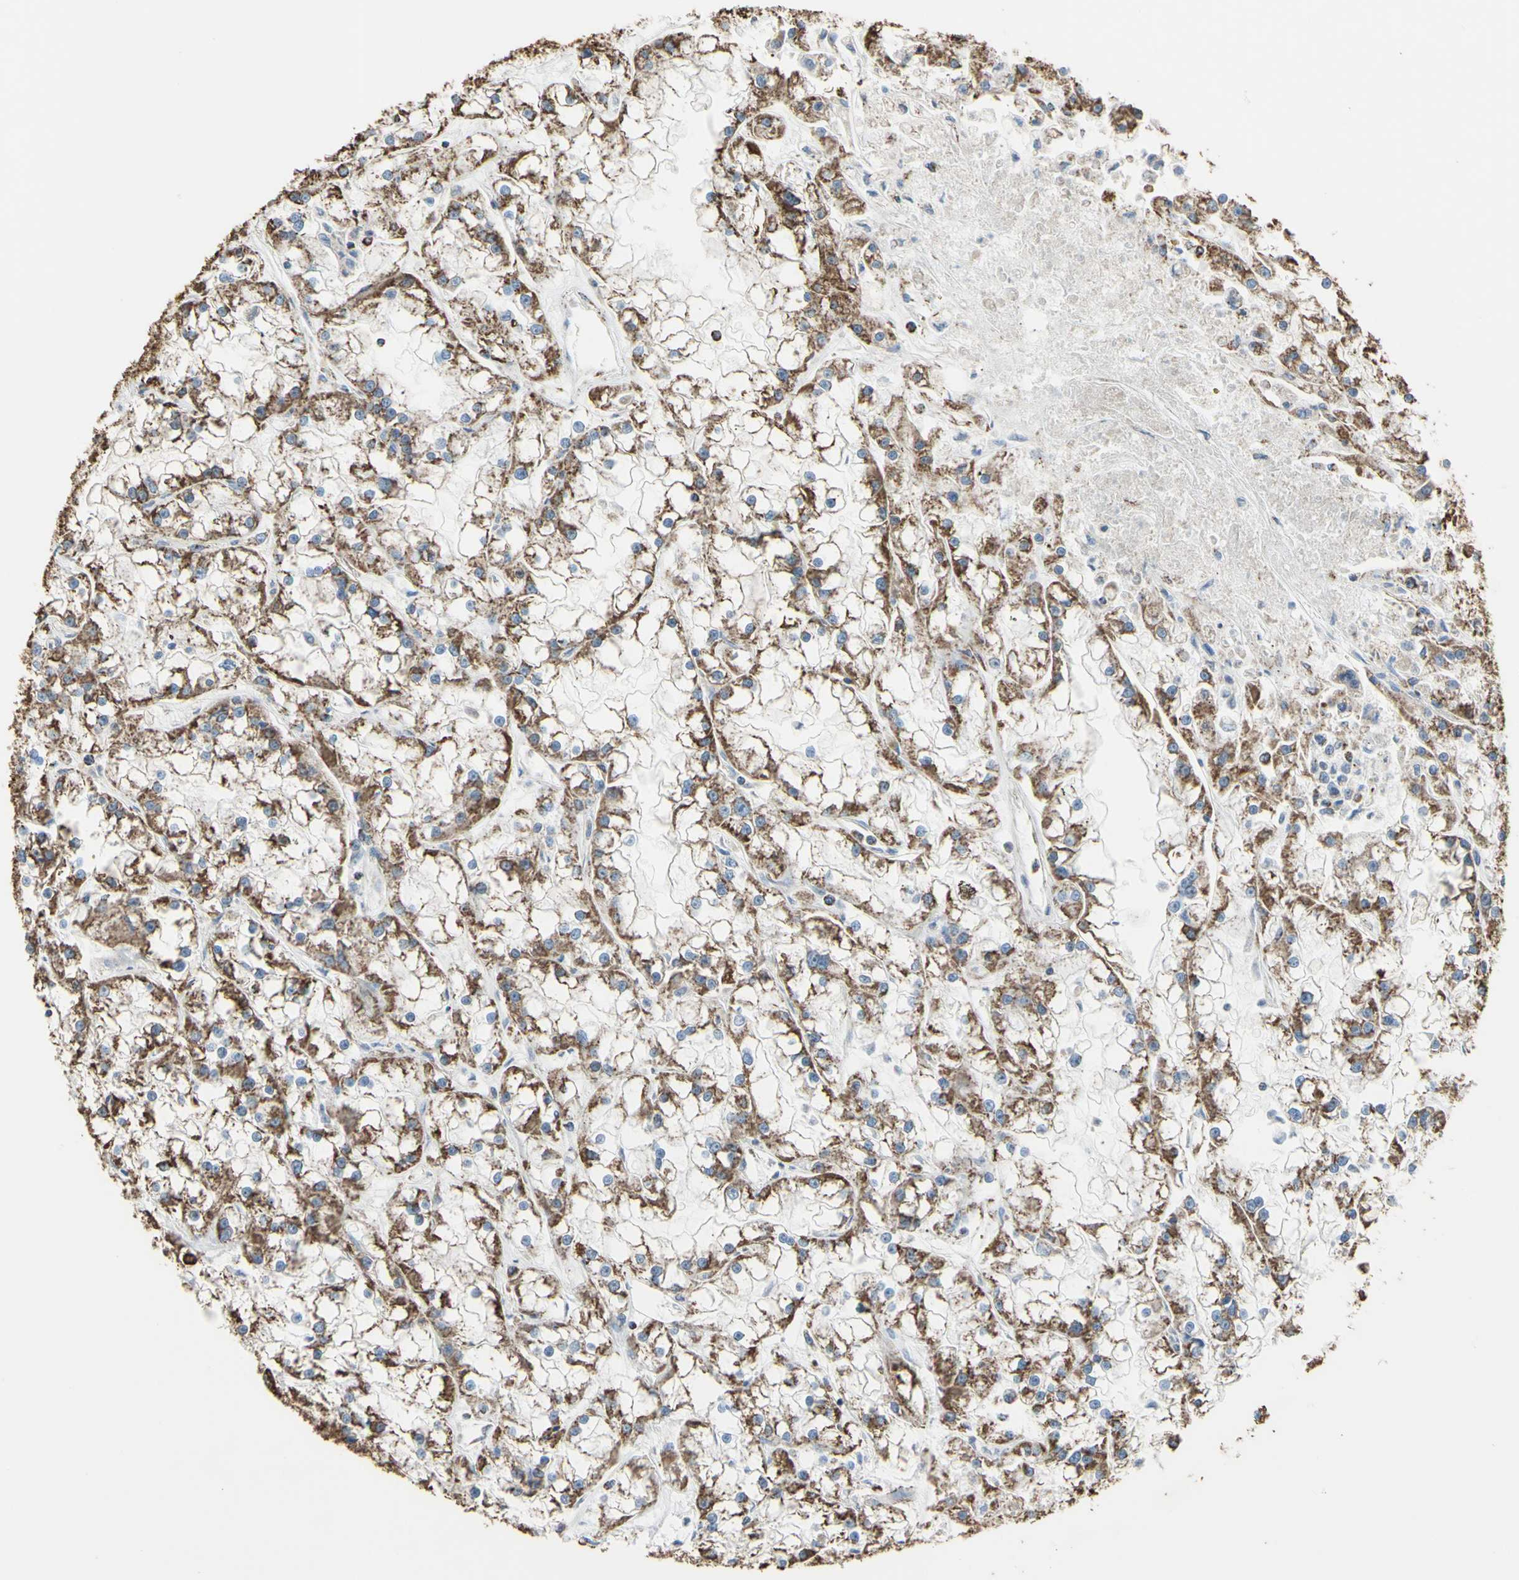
{"staining": {"intensity": "moderate", "quantity": ">75%", "location": "cytoplasmic/membranous"}, "tissue": "renal cancer", "cell_type": "Tumor cells", "image_type": "cancer", "snomed": [{"axis": "morphology", "description": "Adenocarcinoma, NOS"}, {"axis": "topography", "description": "Kidney"}], "caption": "An IHC image of neoplastic tissue is shown. Protein staining in brown labels moderate cytoplasmic/membranous positivity in renal adenocarcinoma within tumor cells.", "gene": "CMKLR2", "patient": {"sex": "female", "age": 52}}